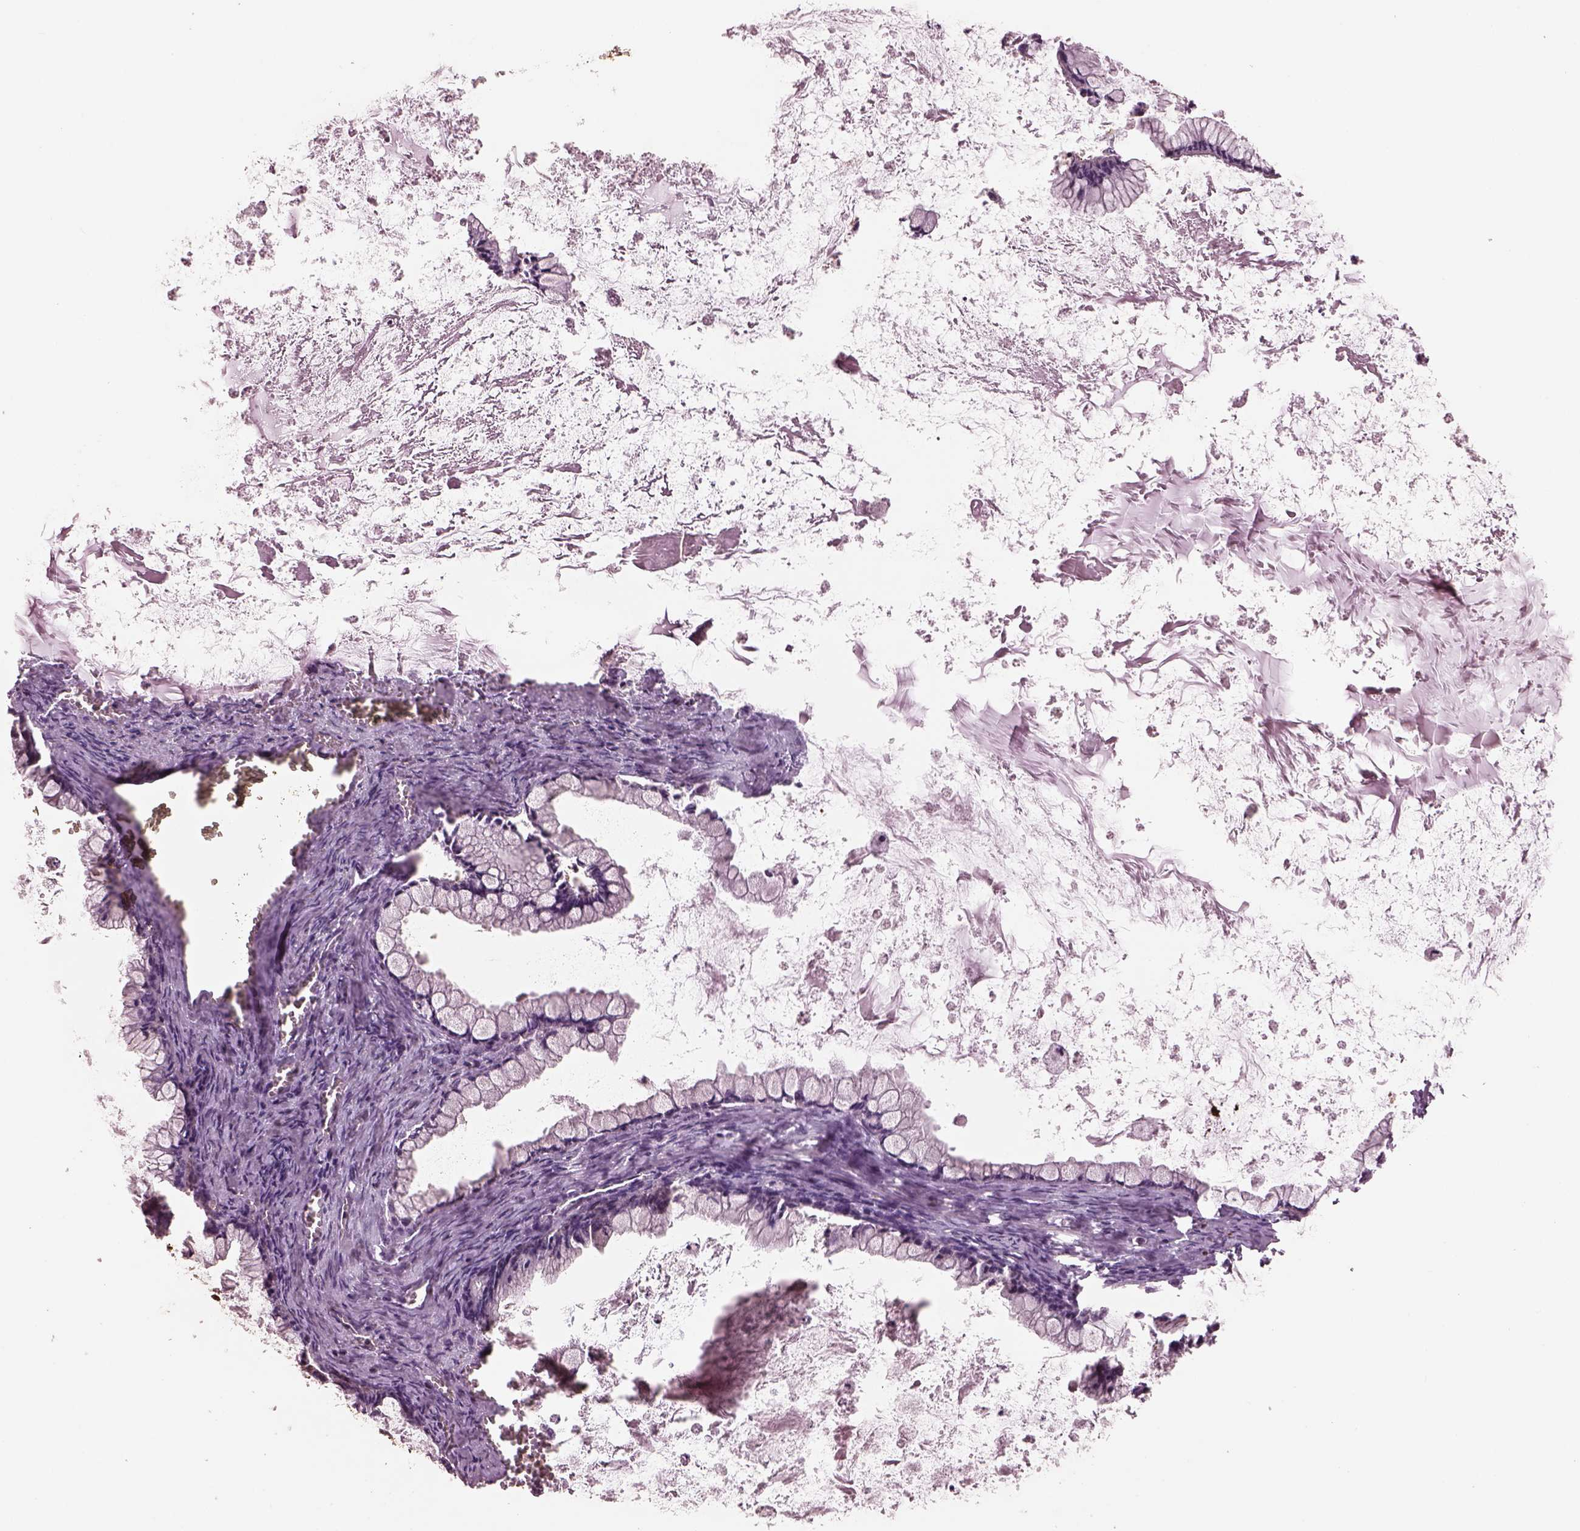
{"staining": {"intensity": "negative", "quantity": "none", "location": "none"}, "tissue": "ovarian cancer", "cell_type": "Tumor cells", "image_type": "cancer", "snomed": [{"axis": "morphology", "description": "Cystadenocarcinoma, mucinous, NOS"}, {"axis": "topography", "description": "Ovary"}], "caption": "High power microscopy image of an IHC photomicrograph of ovarian mucinous cystadenocarcinoma, revealing no significant positivity in tumor cells.", "gene": "IL31RA", "patient": {"sex": "female", "age": 67}}